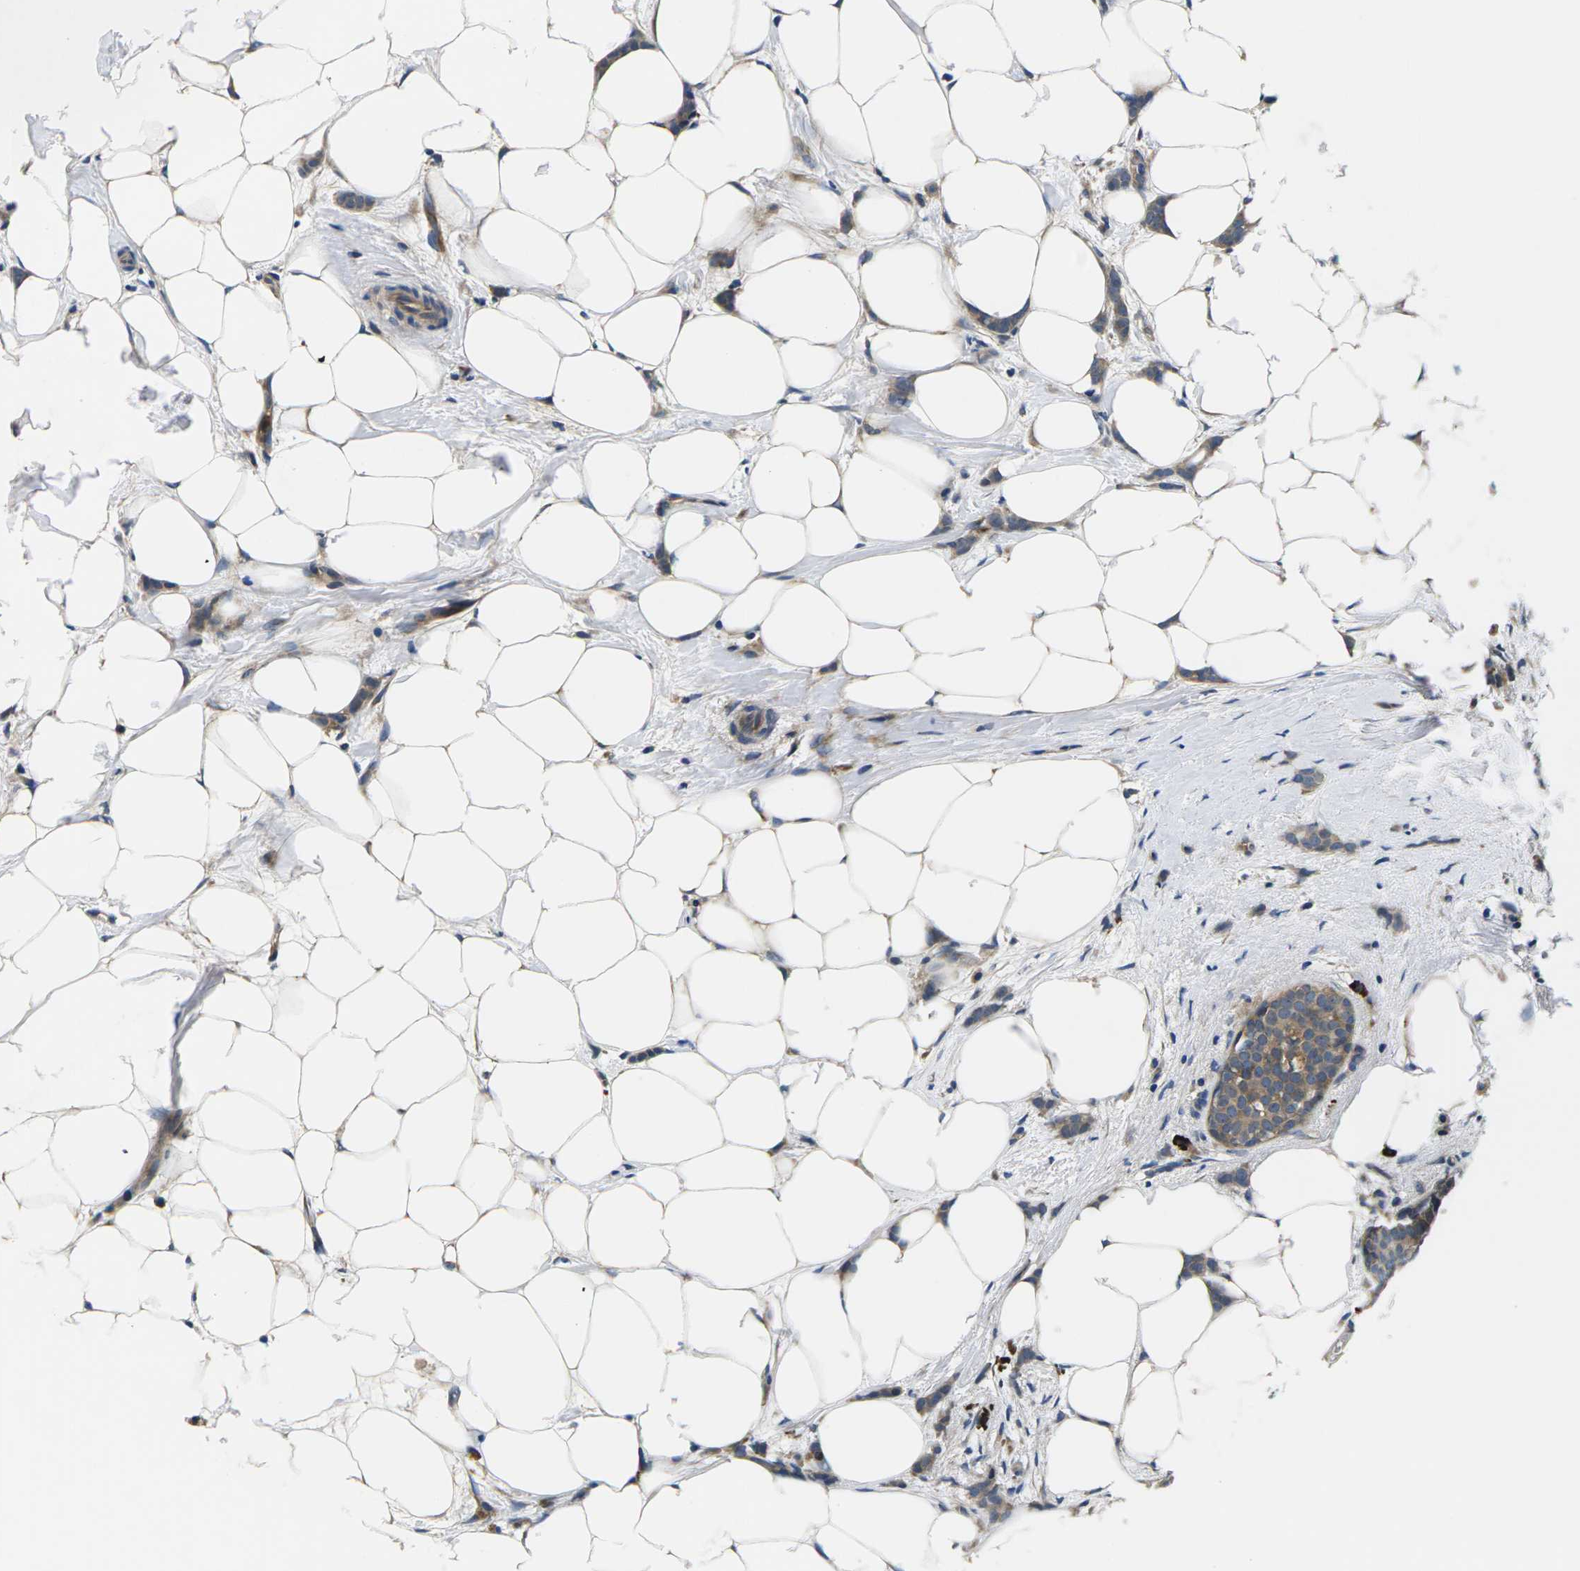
{"staining": {"intensity": "weak", "quantity": ">75%", "location": "cytoplasmic/membranous"}, "tissue": "breast cancer", "cell_type": "Tumor cells", "image_type": "cancer", "snomed": [{"axis": "morphology", "description": "Lobular carcinoma, in situ"}, {"axis": "morphology", "description": "Lobular carcinoma"}, {"axis": "topography", "description": "Breast"}], "caption": "A brown stain highlights weak cytoplasmic/membranous expression of a protein in breast lobular carcinoma tumor cells.", "gene": "PLCE1", "patient": {"sex": "female", "age": 41}}